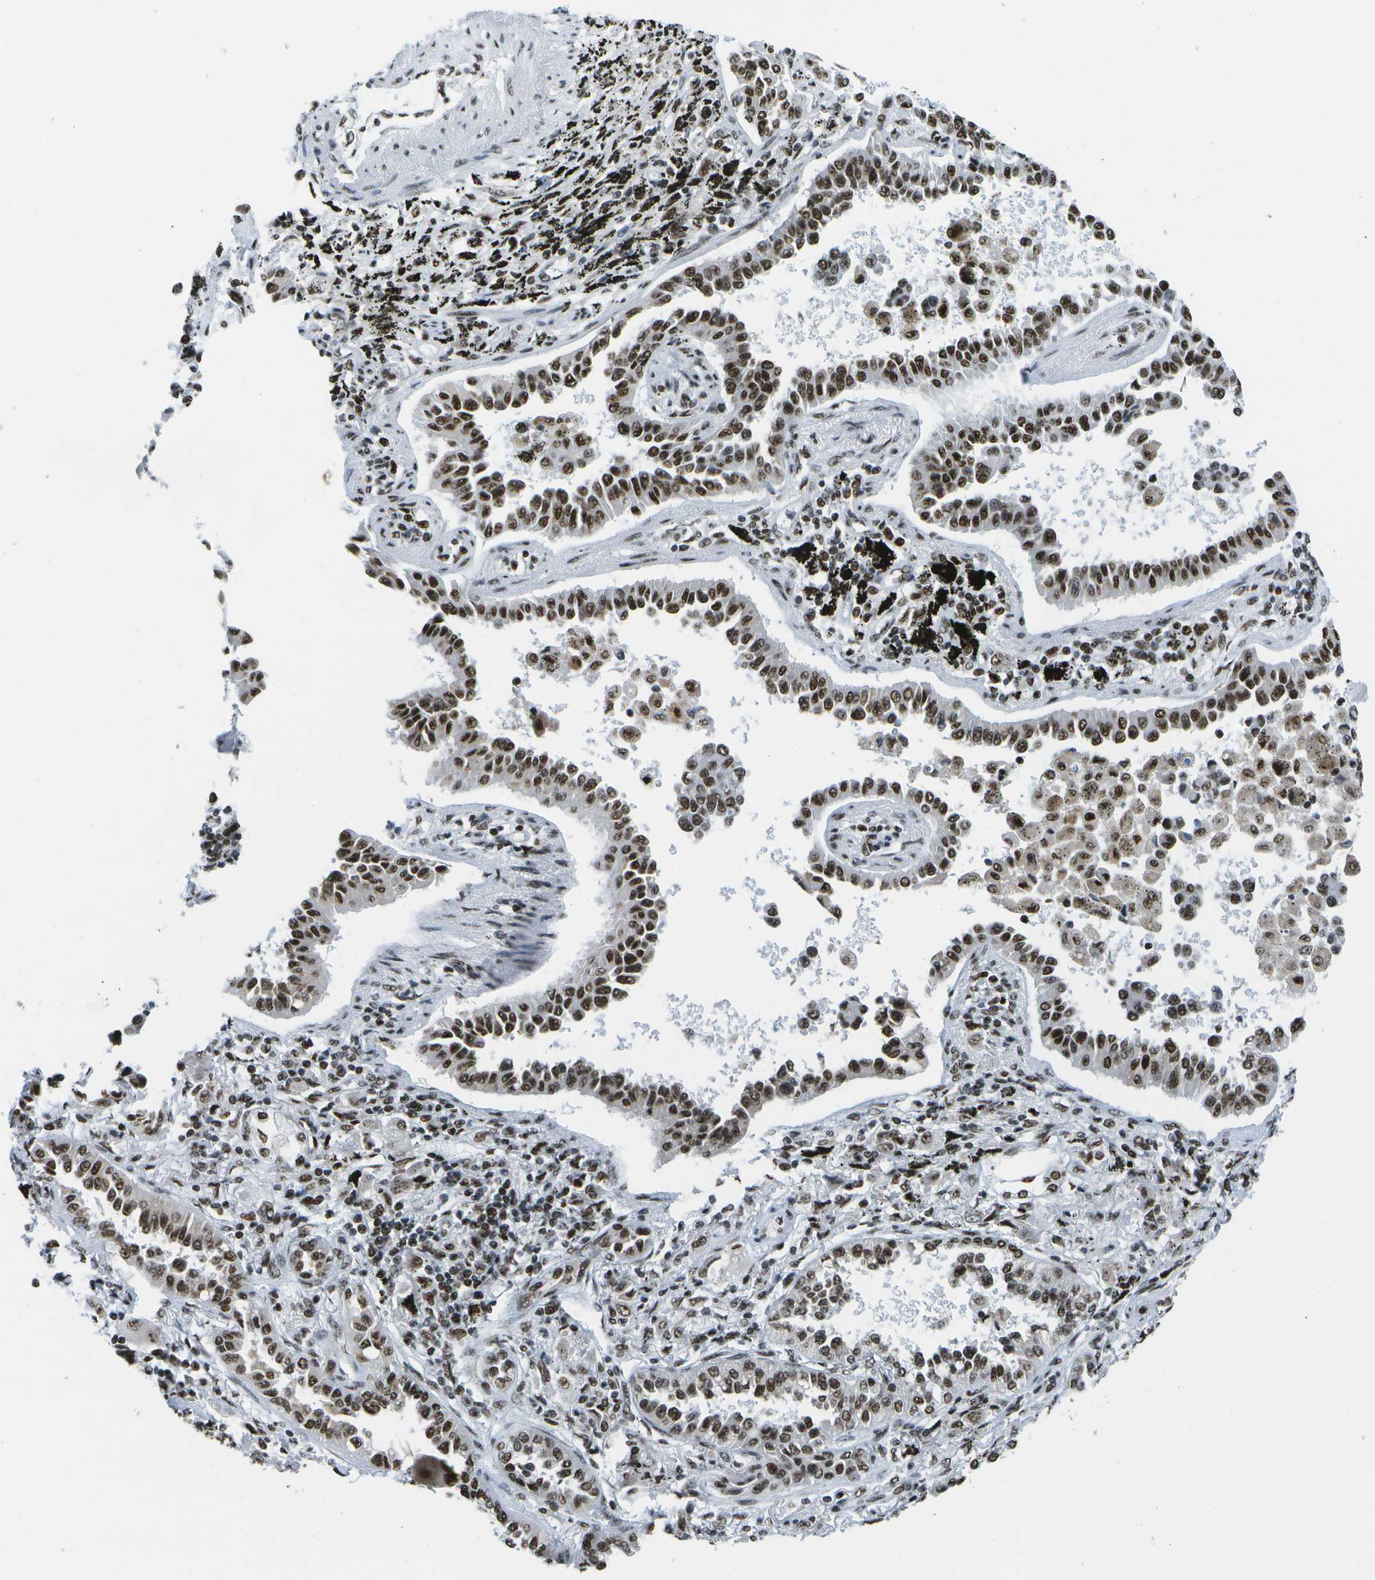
{"staining": {"intensity": "strong", "quantity": ">75%", "location": "nuclear"}, "tissue": "lung cancer", "cell_type": "Tumor cells", "image_type": "cancer", "snomed": [{"axis": "morphology", "description": "Normal tissue, NOS"}, {"axis": "morphology", "description": "Adenocarcinoma, NOS"}, {"axis": "topography", "description": "Lung"}], "caption": "A brown stain shows strong nuclear staining of a protein in adenocarcinoma (lung) tumor cells. The staining is performed using DAB (3,3'-diaminobenzidine) brown chromogen to label protein expression. The nuclei are counter-stained blue using hematoxylin.", "gene": "NSRP1", "patient": {"sex": "male", "age": 59}}